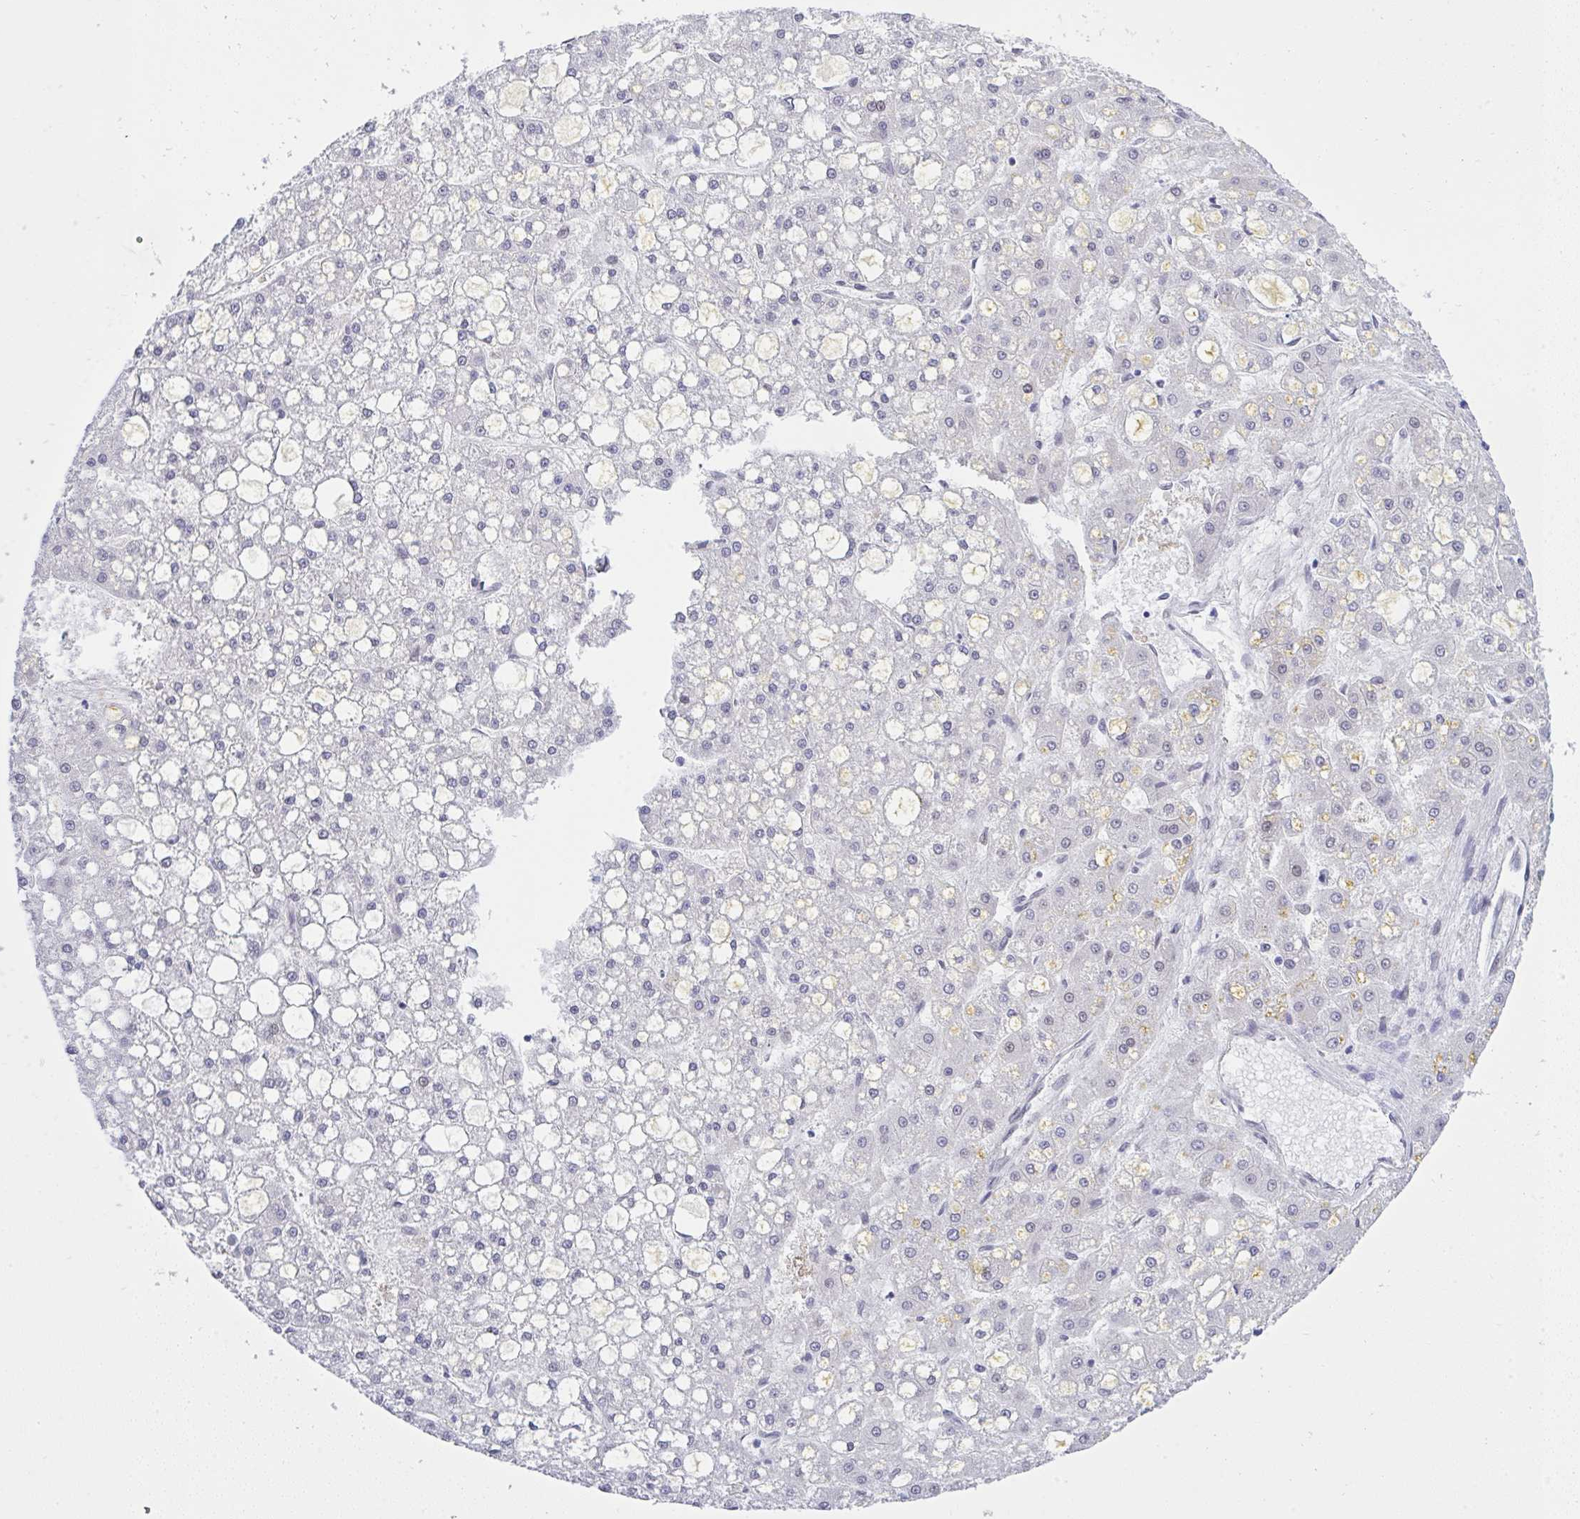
{"staining": {"intensity": "negative", "quantity": "none", "location": "none"}, "tissue": "liver cancer", "cell_type": "Tumor cells", "image_type": "cancer", "snomed": [{"axis": "morphology", "description": "Carcinoma, Hepatocellular, NOS"}, {"axis": "topography", "description": "Liver"}], "caption": "Liver cancer was stained to show a protein in brown. There is no significant expression in tumor cells.", "gene": "MFSD4A", "patient": {"sex": "male", "age": 67}}